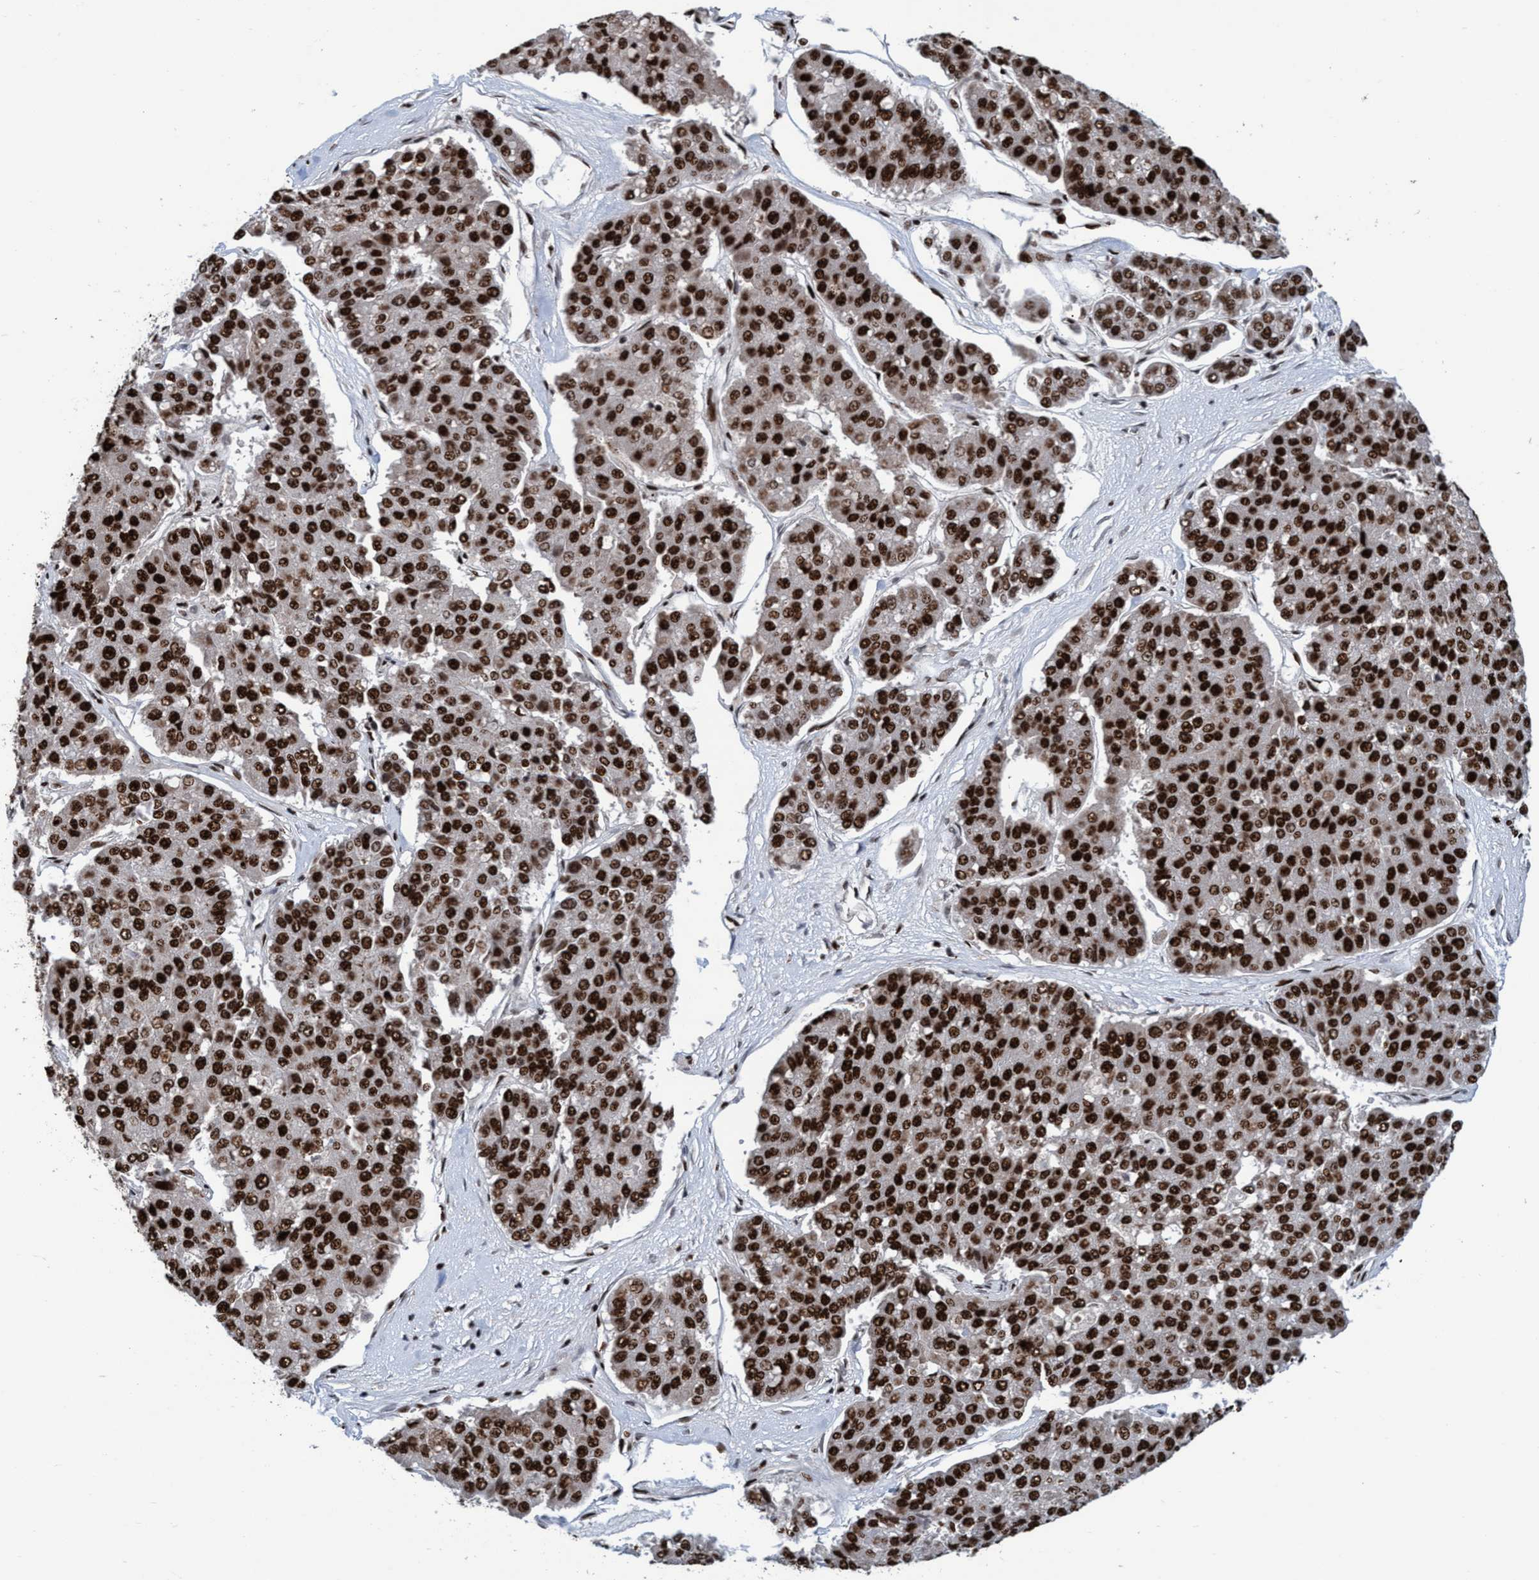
{"staining": {"intensity": "strong", "quantity": ">75%", "location": "nuclear"}, "tissue": "pancreatic cancer", "cell_type": "Tumor cells", "image_type": "cancer", "snomed": [{"axis": "morphology", "description": "Adenocarcinoma, NOS"}, {"axis": "topography", "description": "Pancreas"}], "caption": "Brown immunohistochemical staining in pancreatic cancer demonstrates strong nuclear positivity in approximately >75% of tumor cells.", "gene": "TOPBP1", "patient": {"sex": "male", "age": 50}}